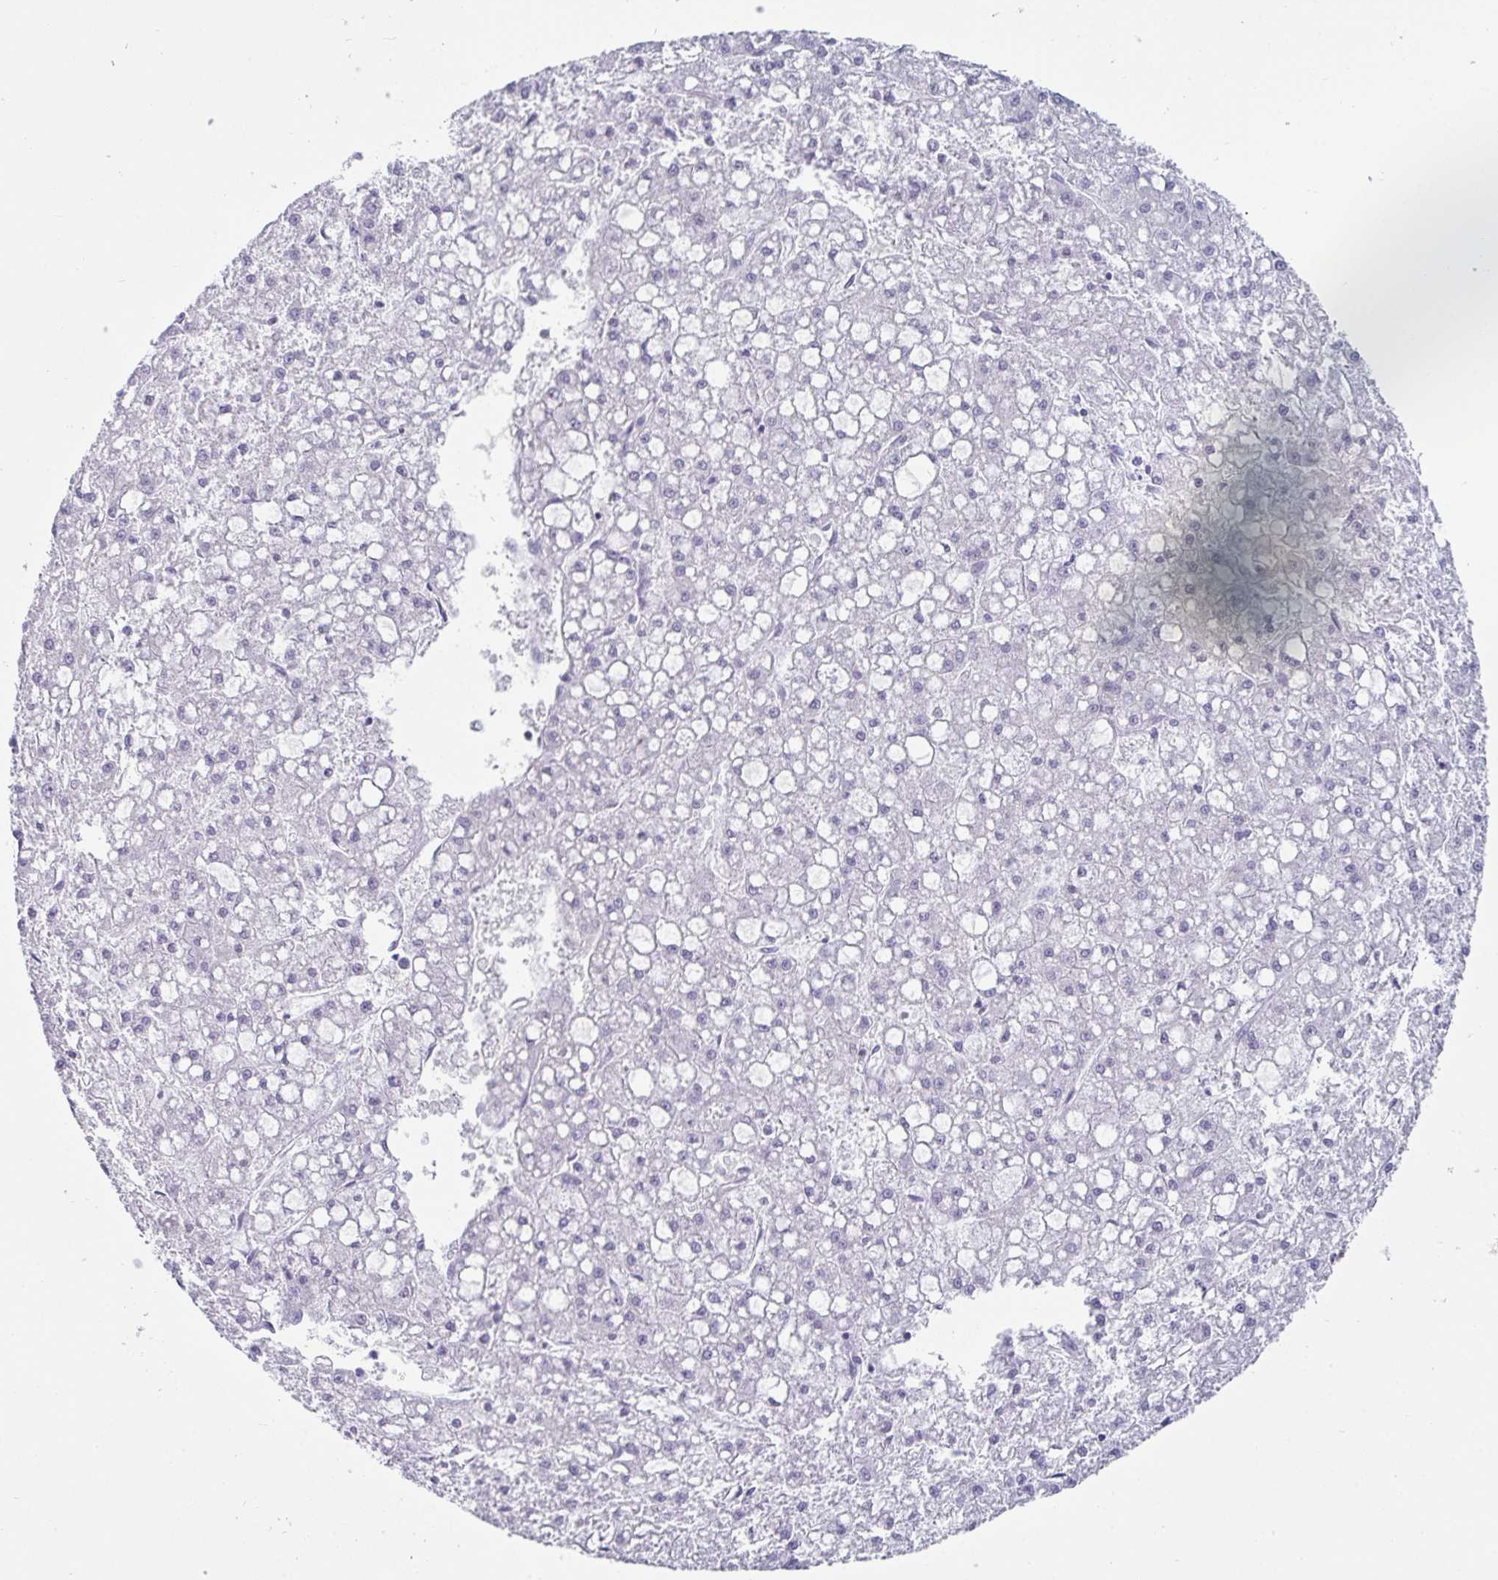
{"staining": {"intensity": "negative", "quantity": "none", "location": "none"}, "tissue": "liver cancer", "cell_type": "Tumor cells", "image_type": "cancer", "snomed": [{"axis": "morphology", "description": "Carcinoma, Hepatocellular, NOS"}, {"axis": "topography", "description": "Liver"}], "caption": "A micrograph of liver cancer (hepatocellular carcinoma) stained for a protein reveals no brown staining in tumor cells.", "gene": "VSIG10L", "patient": {"sex": "male", "age": 67}}